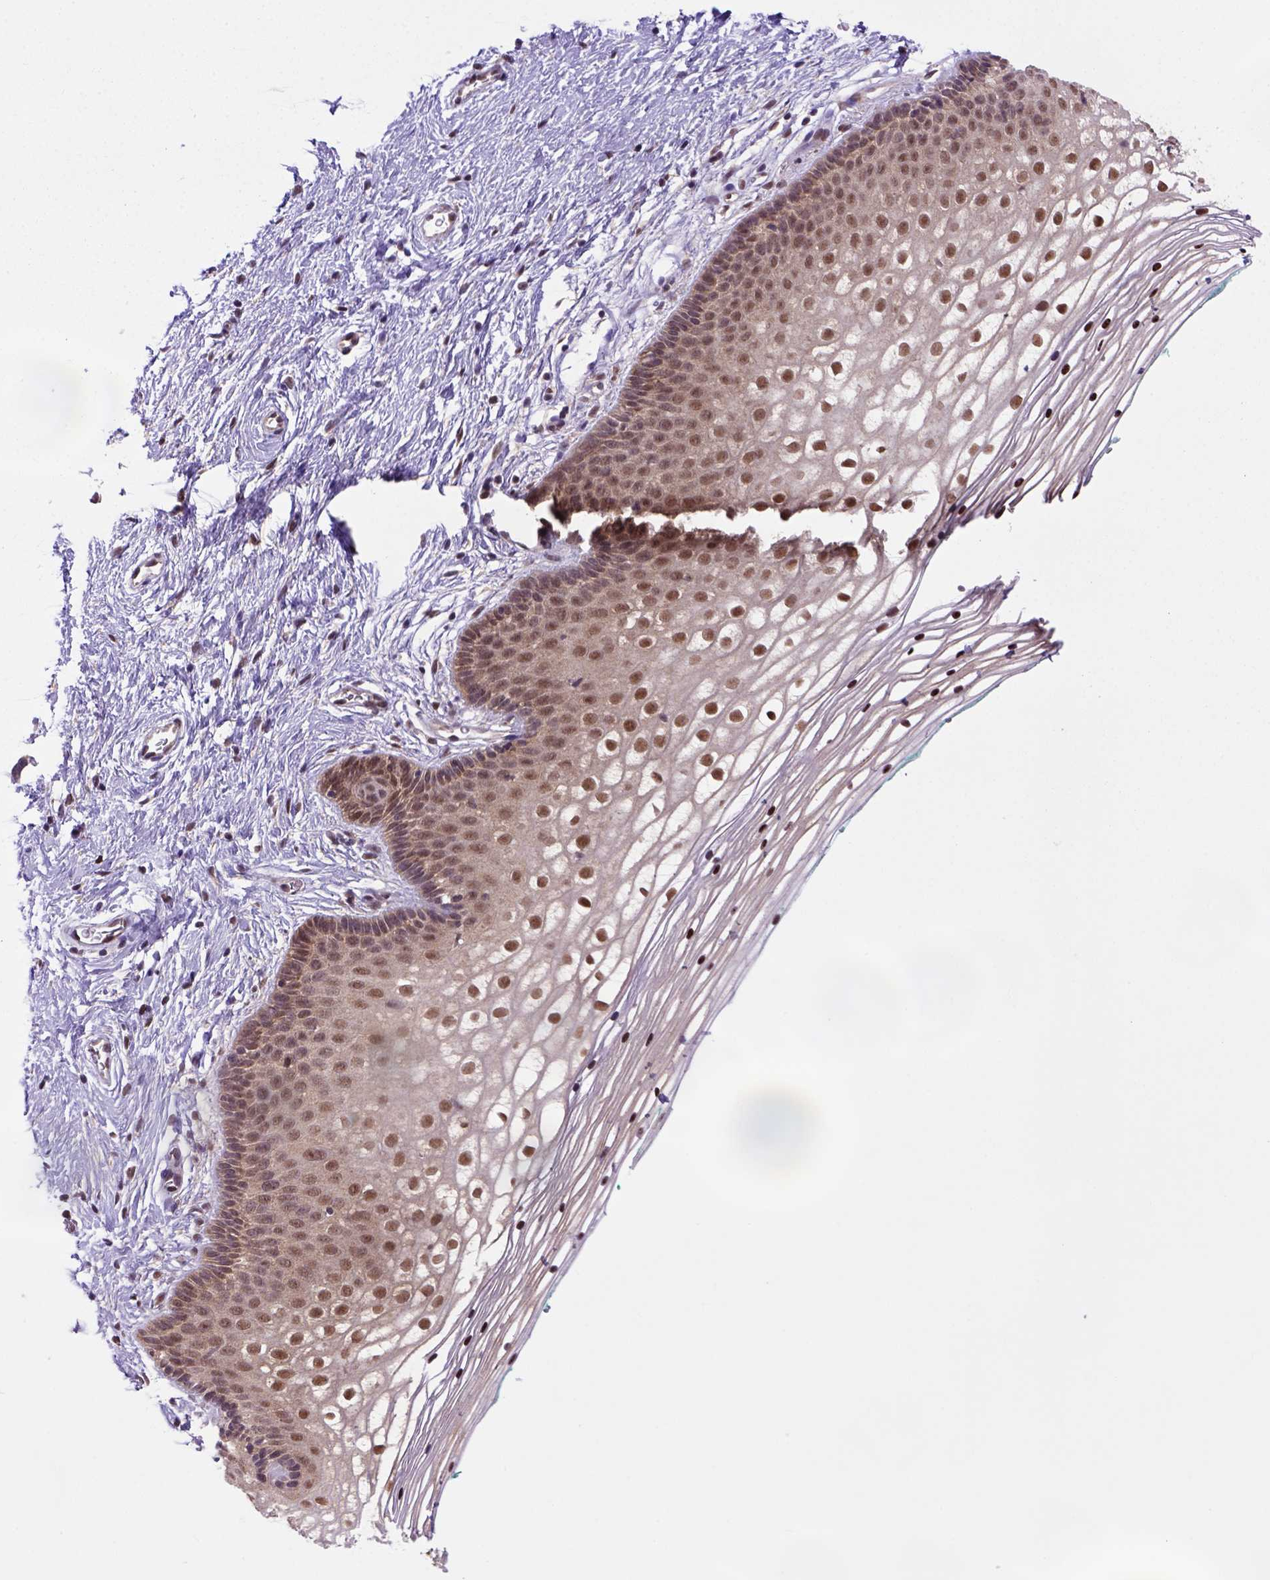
{"staining": {"intensity": "moderate", "quantity": ">75%", "location": "nuclear"}, "tissue": "vagina", "cell_type": "Squamous epithelial cells", "image_type": "normal", "snomed": [{"axis": "morphology", "description": "Normal tissue, NOS"}, {"axis": "topography", "description": "Vagina"}], "caption": "Brown immunohistochemical staining in benign human vagina demonstrates moderate nuclear expression in about >75% of squamous epithelial cells. The protein of interest is shown in brown color, while the nuclei are stained blue.", "gene": "PSMC2", "patient": {"sex": "female", "age": 36}}